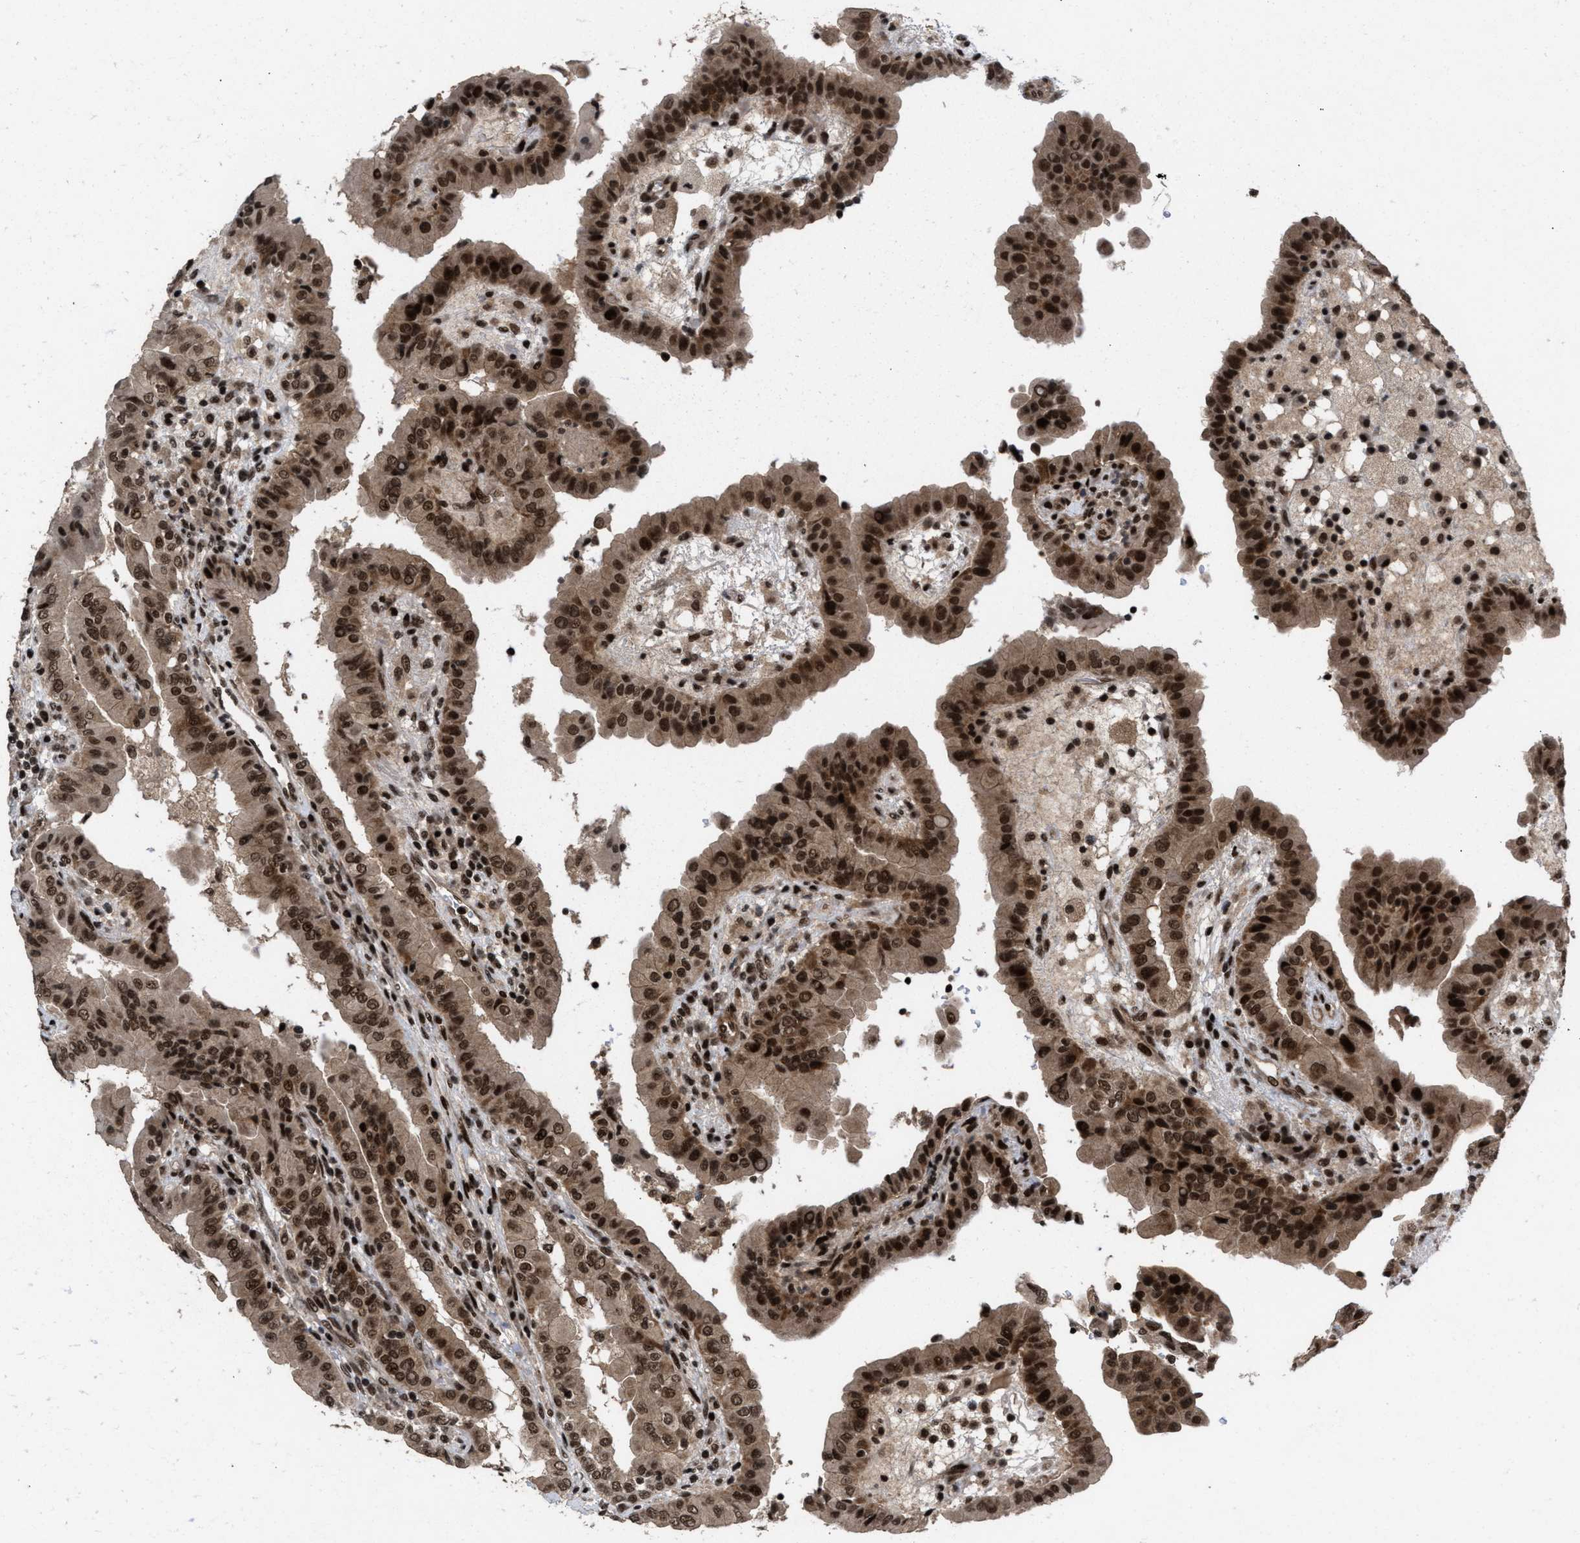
{"staining": {"intensity": "strong", "quantity": ">75%", "location": "cytoplasmic/membranous,nuclear"}, "tissue": "thyroid cancer", "cell_type": "Tumor cells", "image_type": "cancer", "snomed": [{"axis": "morphology", "description": "Papillary adenocarcinoma, NOS"}, {"axis": "topography", "description": "Thyroid gland"}], "caption": "The micrograph demonstrates staining of thyroid cancer (papillary adenocarcinoma), revealing strong cytoplasmic/membranous and nuclear protein positivity (brown color) within tumor cells.", "gene": "WIZ", "patient": {"sex": "male", "age": 33}}